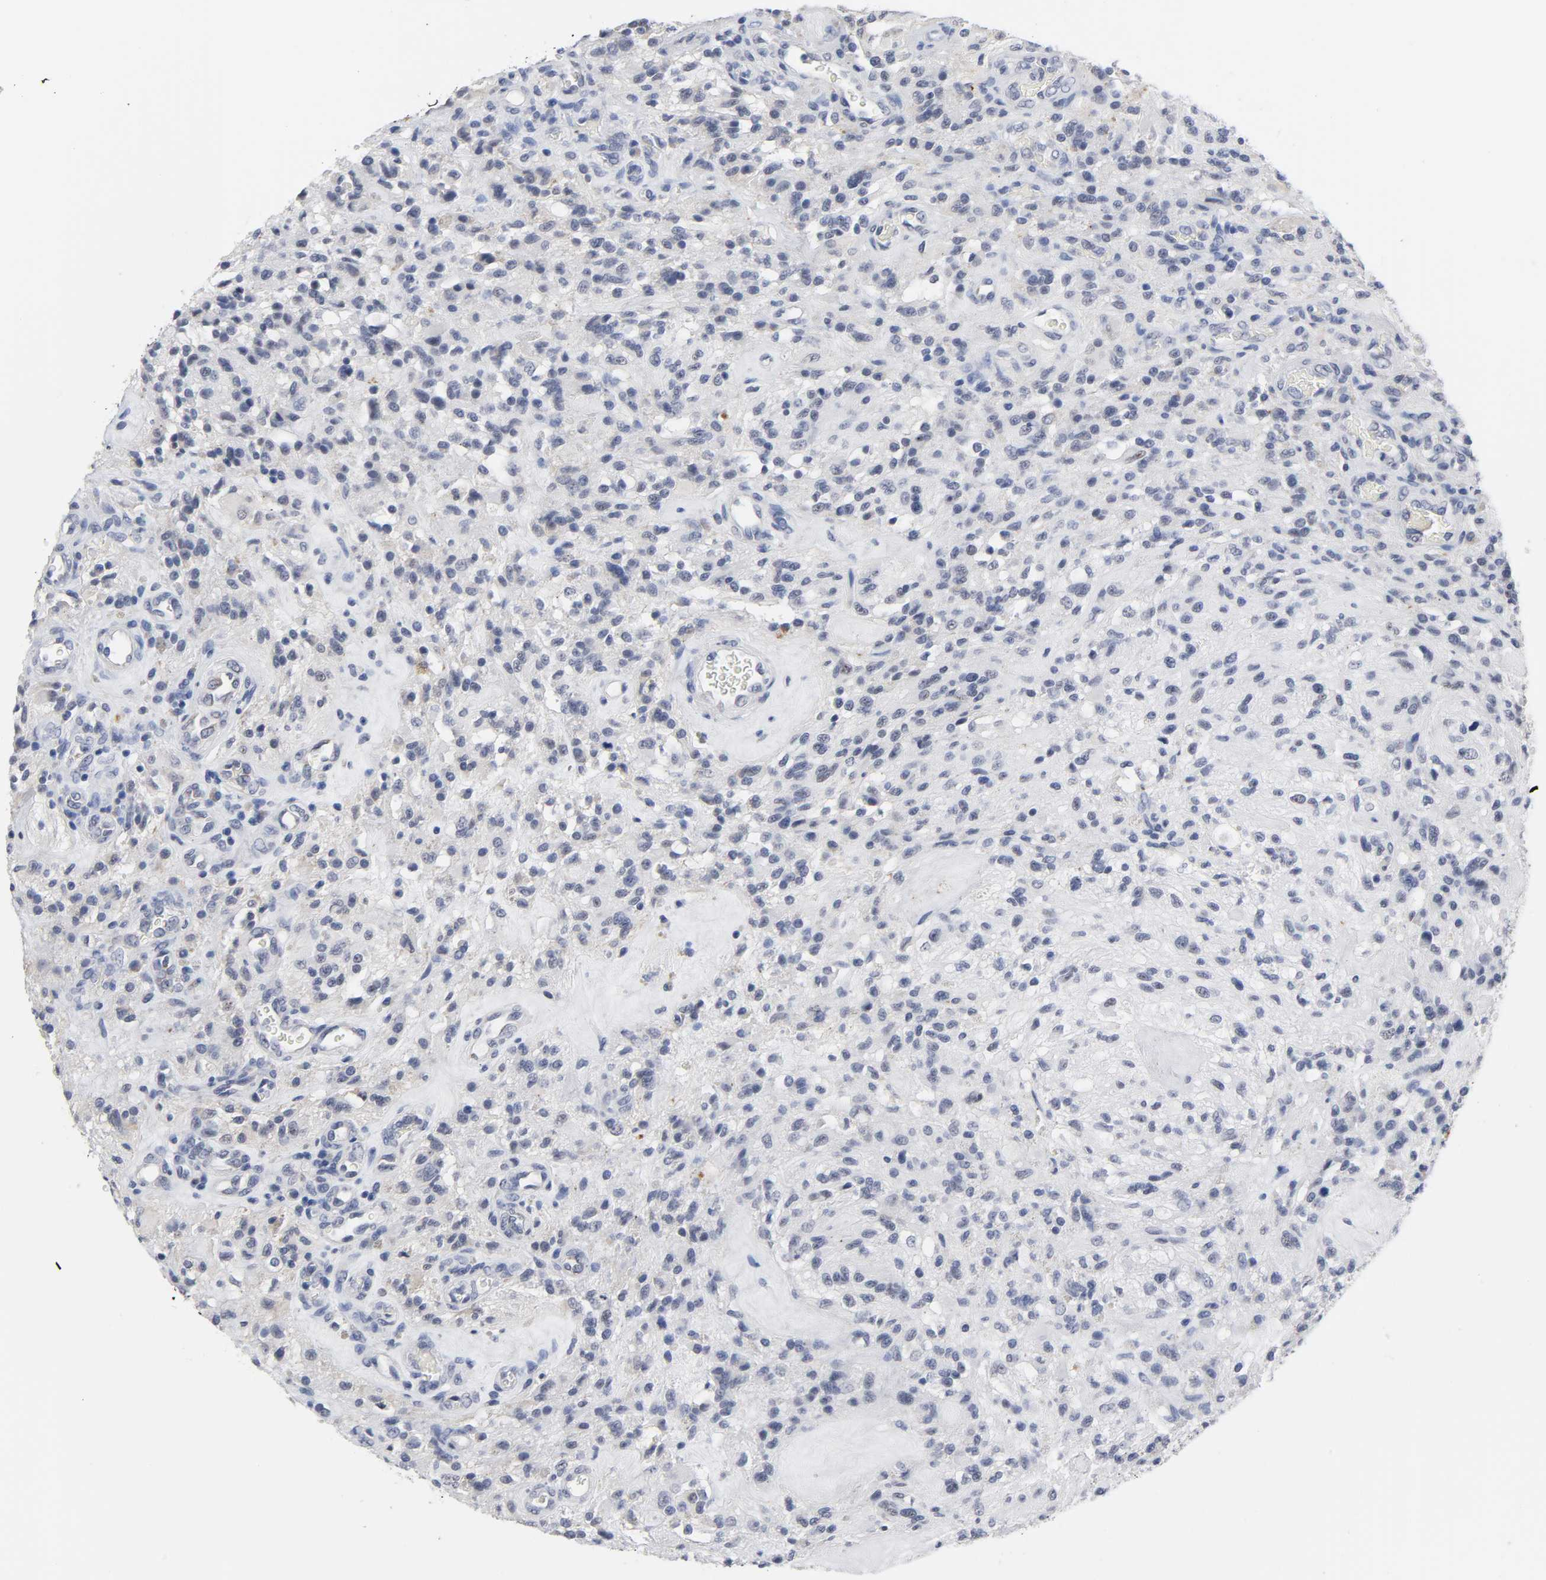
{"staining": {"intensity": "negative", "quantity": "none", "location": "none"}, "tissue": "glioma", "cell_type": "Tumor cells", "image_type": "cancer", "snomed": [{"axis": "morphology", "description": "Normal tissue, NOS"}, {"axis": "morphology", "description": "Glioma, malignant, High grade"}, {"axis": "topography", "description": "Cerebral cortex"}], "caption": "A micrograph of human glioma is negative for staining in tumor cells.", "gene": "GRHL2", "patient": {"sex": "male", "age": 56}}